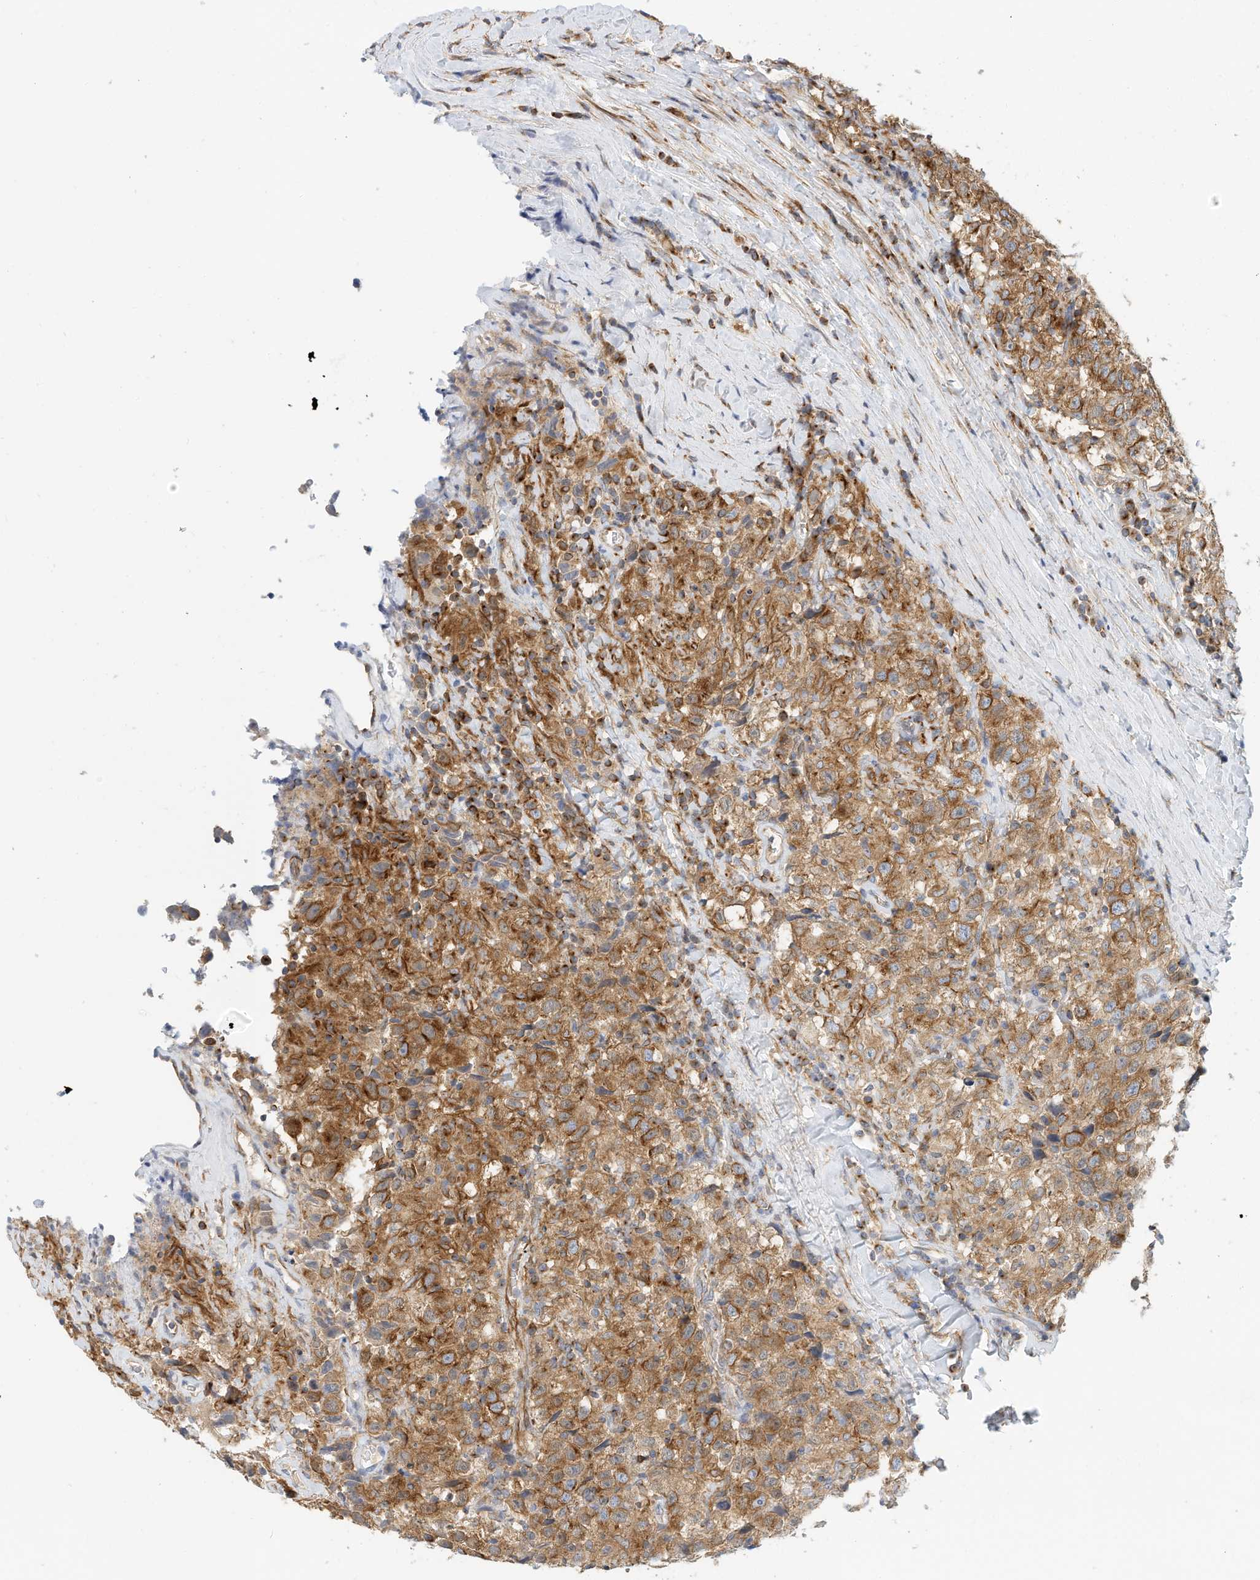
{"staining": {"intensity": "strong", "quantity": "25%-75%", "location": "cytoplasmic/membranous"}, "tissue": "testis cancer", "cell_type": "Tumor cells", "image_type": "cancer", "snomed": [{"axis": "morphology", "description": "Seminoma, NOS"}, {"axis": "topography", "description": "Testis"}], "caption": "The histopathology image displays staining of seminoma (testis), revealing strong cytoplasmic/membranous protein staining (brown color) within tumor cells.", "gene": "MICAL1", "patient": {"sex": "male", "age": 41}}